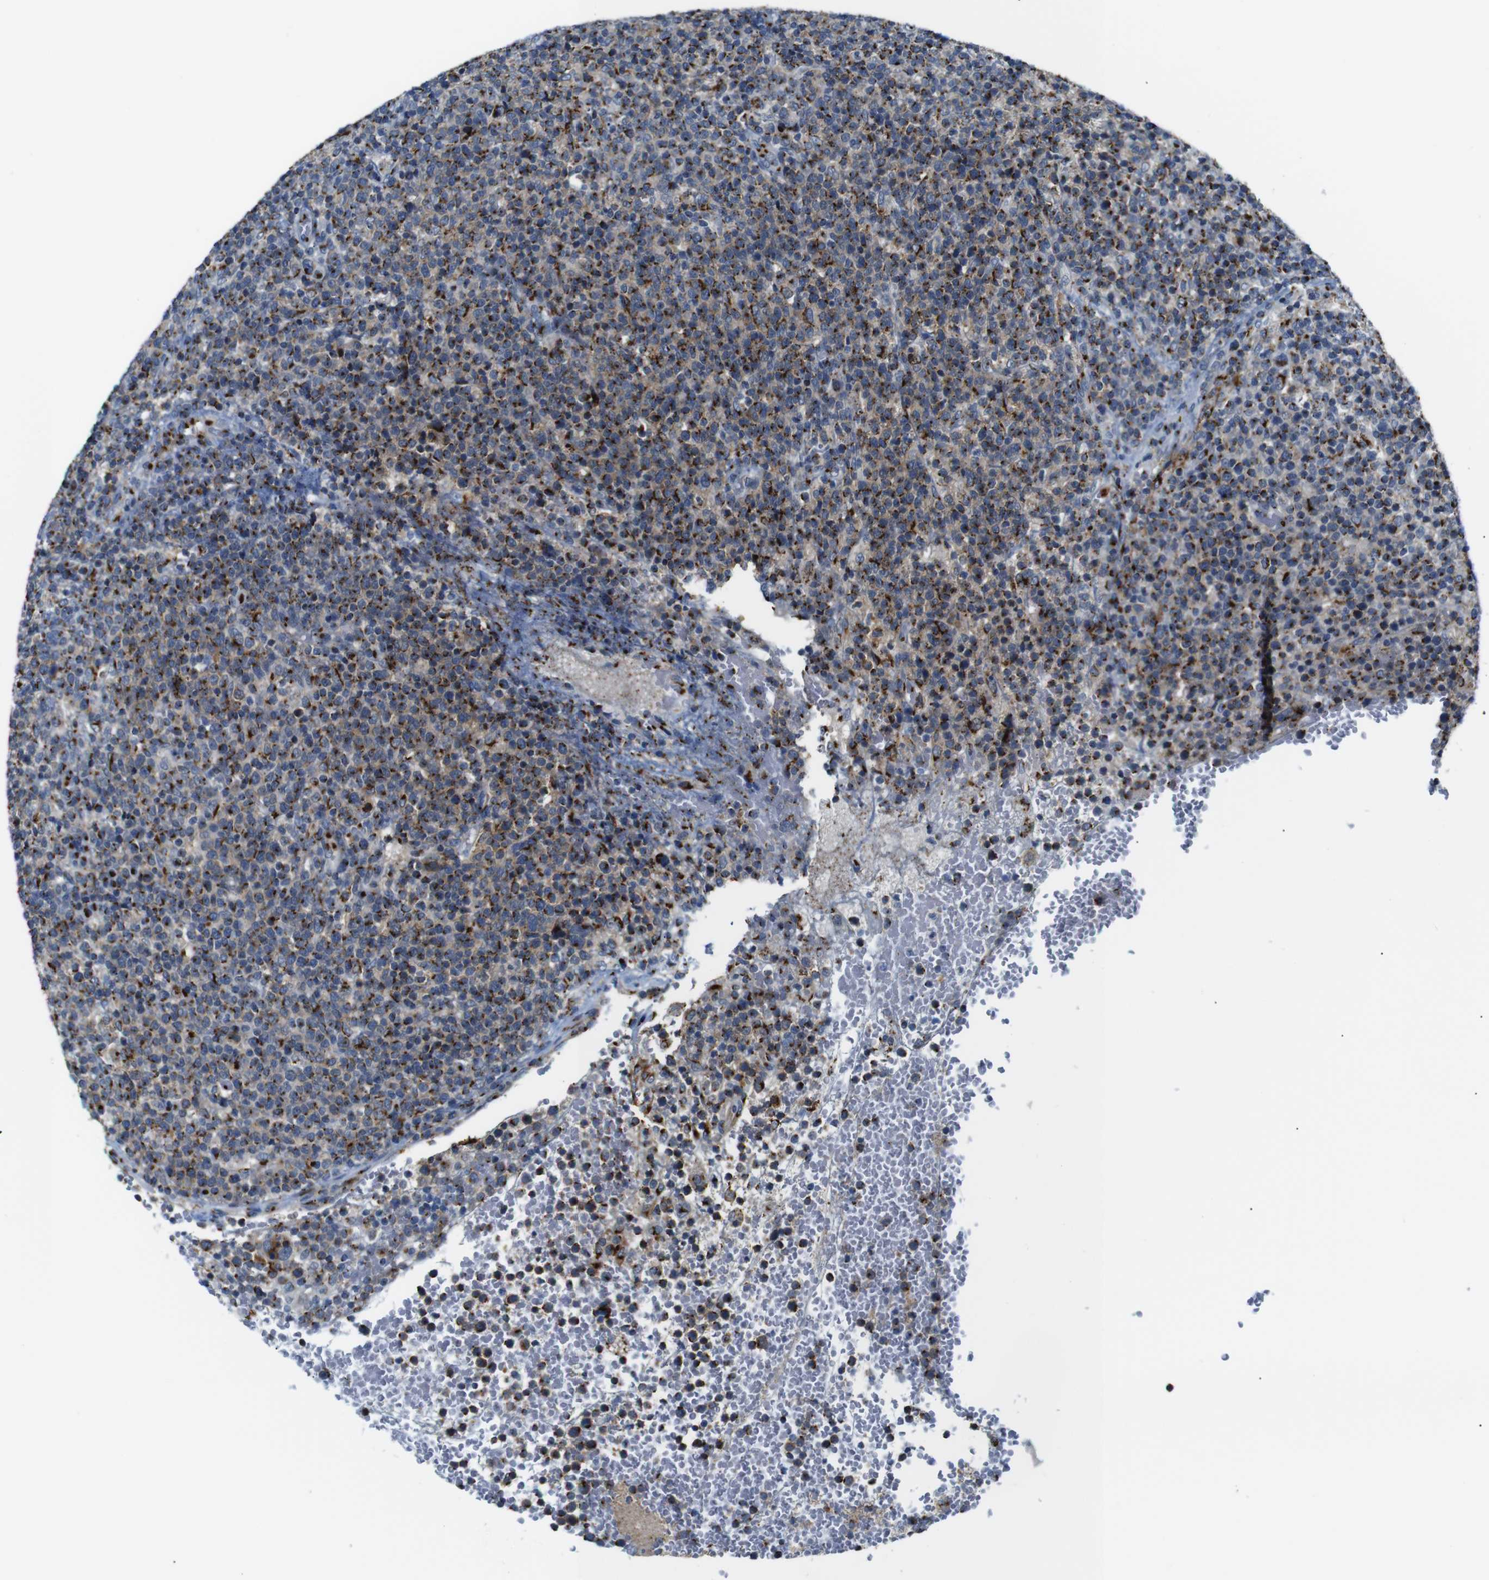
{"staining": {"intensity": "moderate", "quantity": ">75%", "location": "cytoplasmic/membranous"}, "tissue": "lymphoma", "cell_type": "Tumor cells", "image_type": "cancer", "snomed": [{"axis": "morphology", "description": "Malignant lymphoma, non-Hodgkin's type, High grade"}, {"axis": "topography", "description": "Lymph node"}], "caption": "IHC of lymphoma reveals medium levels of moderate cytoplasmic/membranous positivity in about >75% of tumor cells.", "gene": "TGOLN2", "patient": {"sex": "male", "age": 61}}